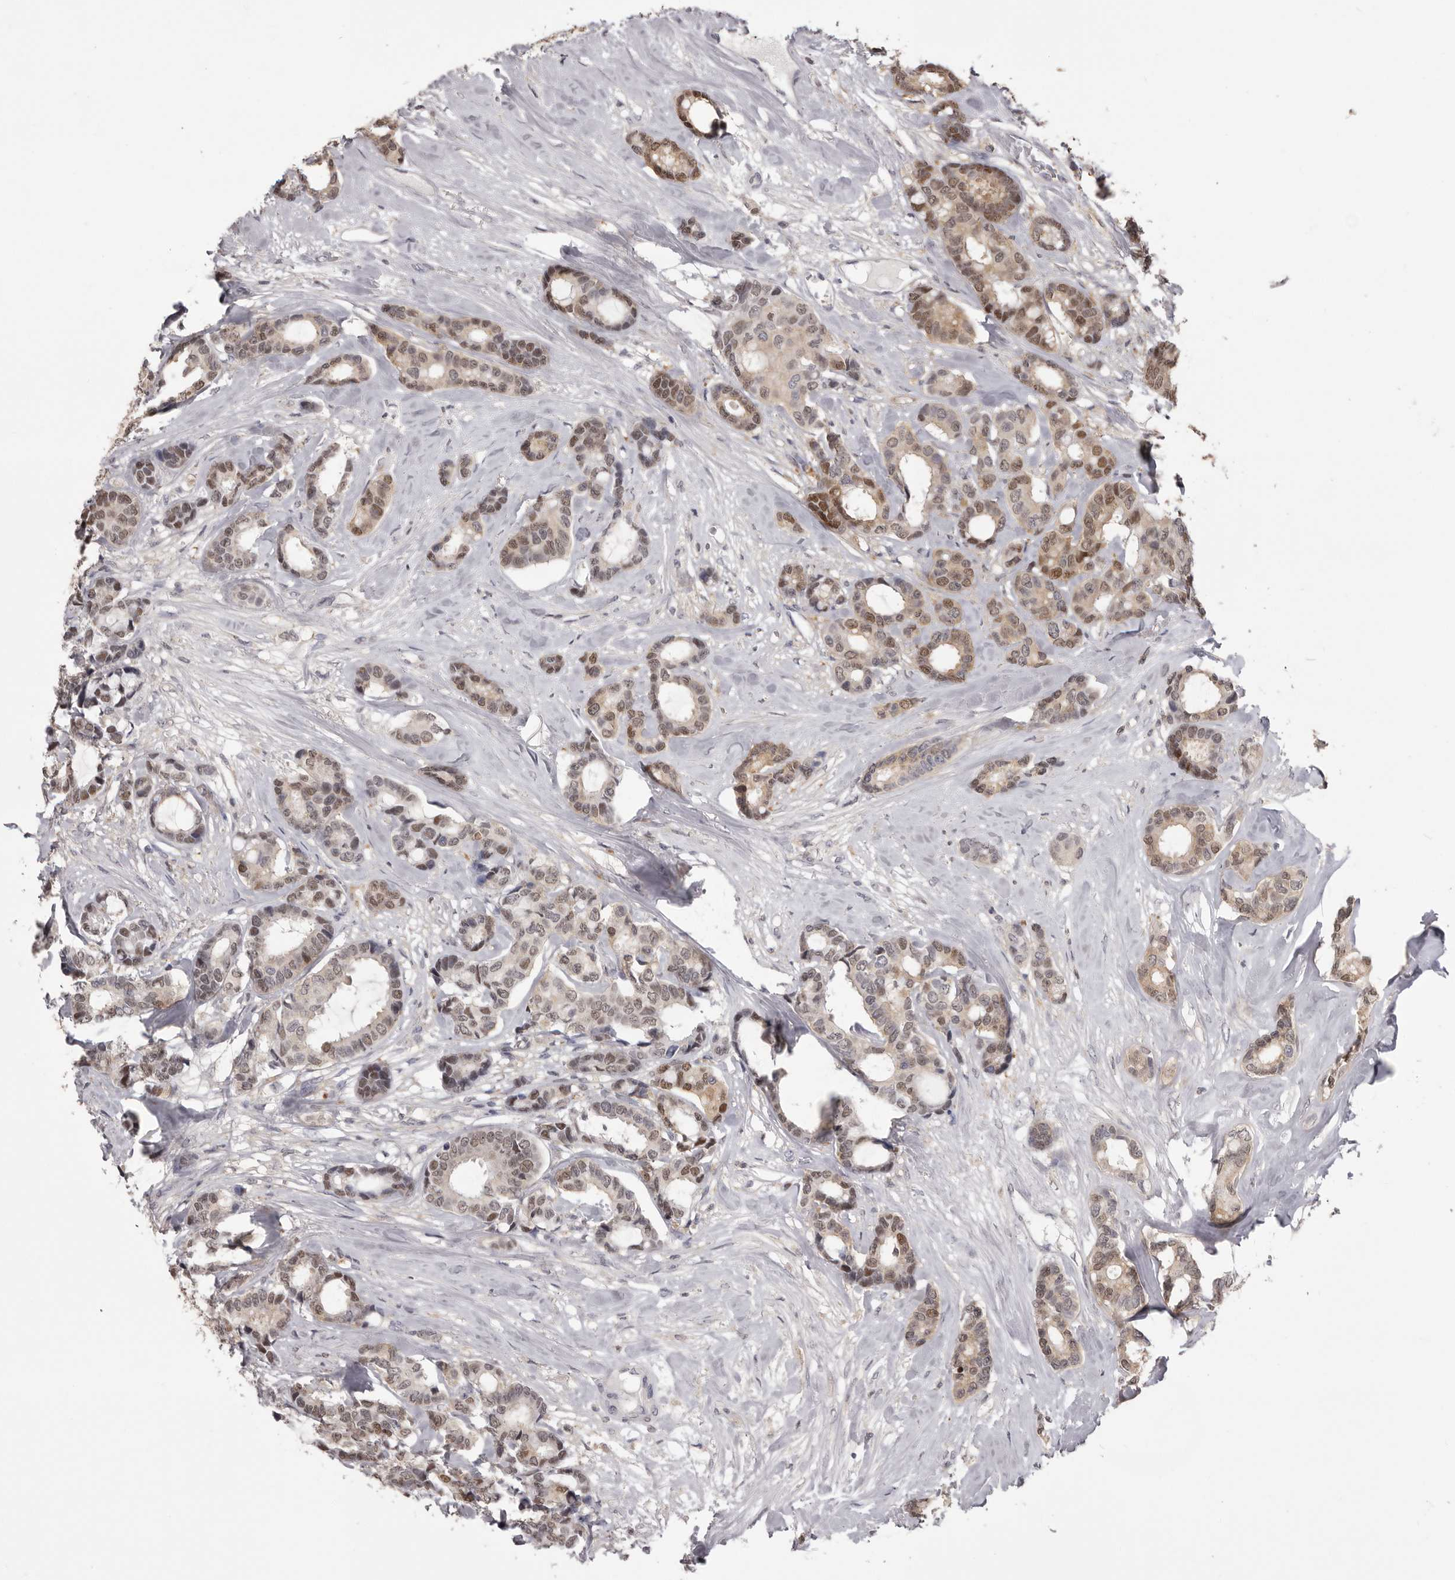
{"staining": {"intensity": "moderate", "quantity": ">75%", "location": "nuclear"}, "tissue": "breast cancer", "cell_type": "Tumor cells", "image_type": "cancer", "snomed": [{"axis": "morphology", "description": "Duct carcinoma"}, {"axis": "topography", "description": "Breast"}], "caption": "Immunohistochemistry (IHC) (DAB (3,3'-diaminobenzidine)) staining of human breast cancer (intraductal carcinoma) reveals moderate nuclear protein expression in about >75% of tumor cells.", "gene": "MDH1", "patient": {"sex": "female", "age": 87}}